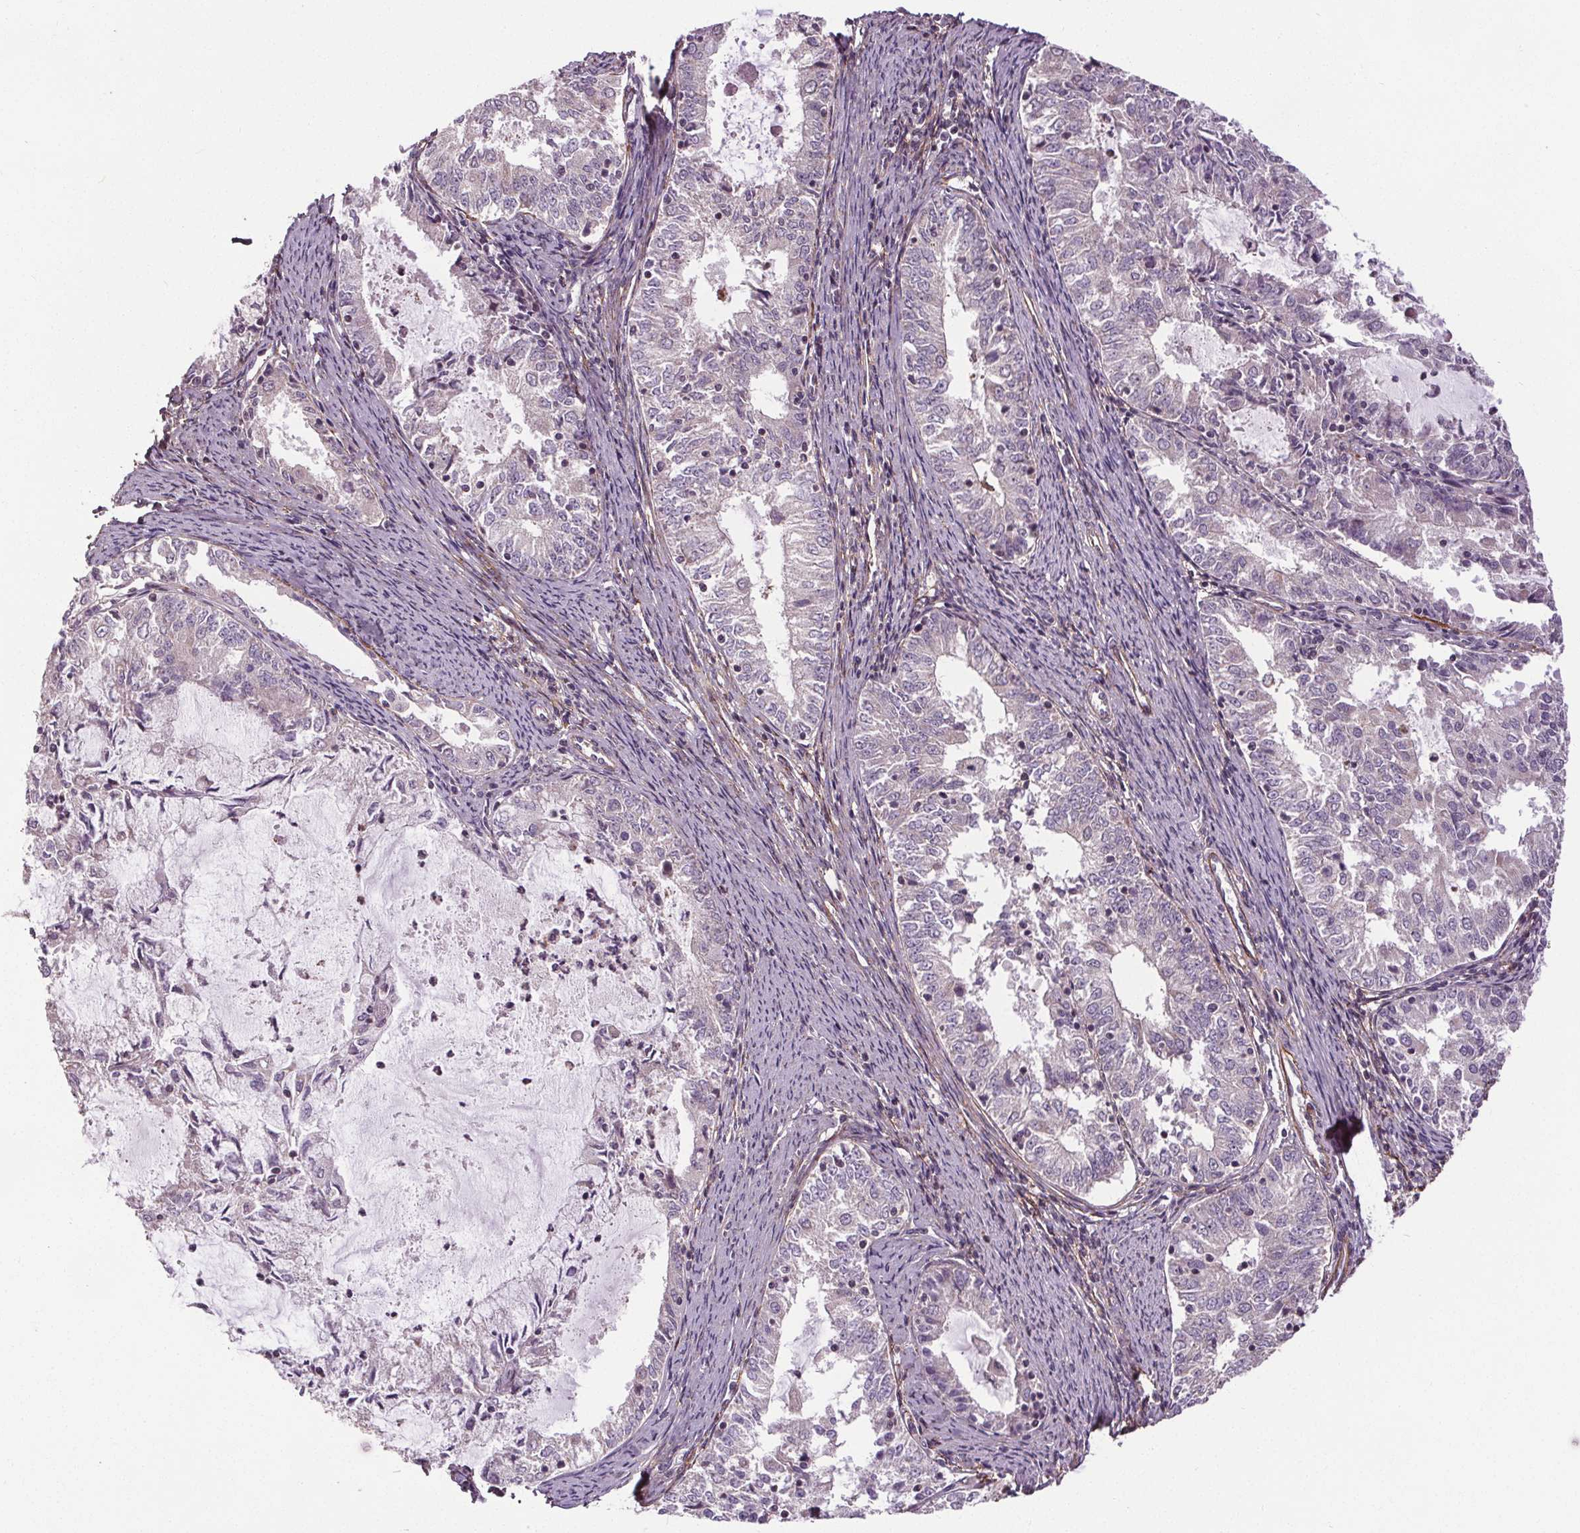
{"staining": {"intensity": "negative", "quantity": "none", "location": "none"}, "tissue": "endometrial cancer", "cell_type": "Tumor cells", "image_type": "cancer", "snomed": [{"axis": "morphology", "description": "Adenocarcinoma, NOS"}, {"axis": "topography", "description": "Endometrium"}], "caption": "Immunohistochemistry (IHC) of endometrial cancer shows no positivity in tumor cells. Nuclei are stained in blue.", "gene": "KIAA0232", "patient": {"sex": "female", "age": 57}}